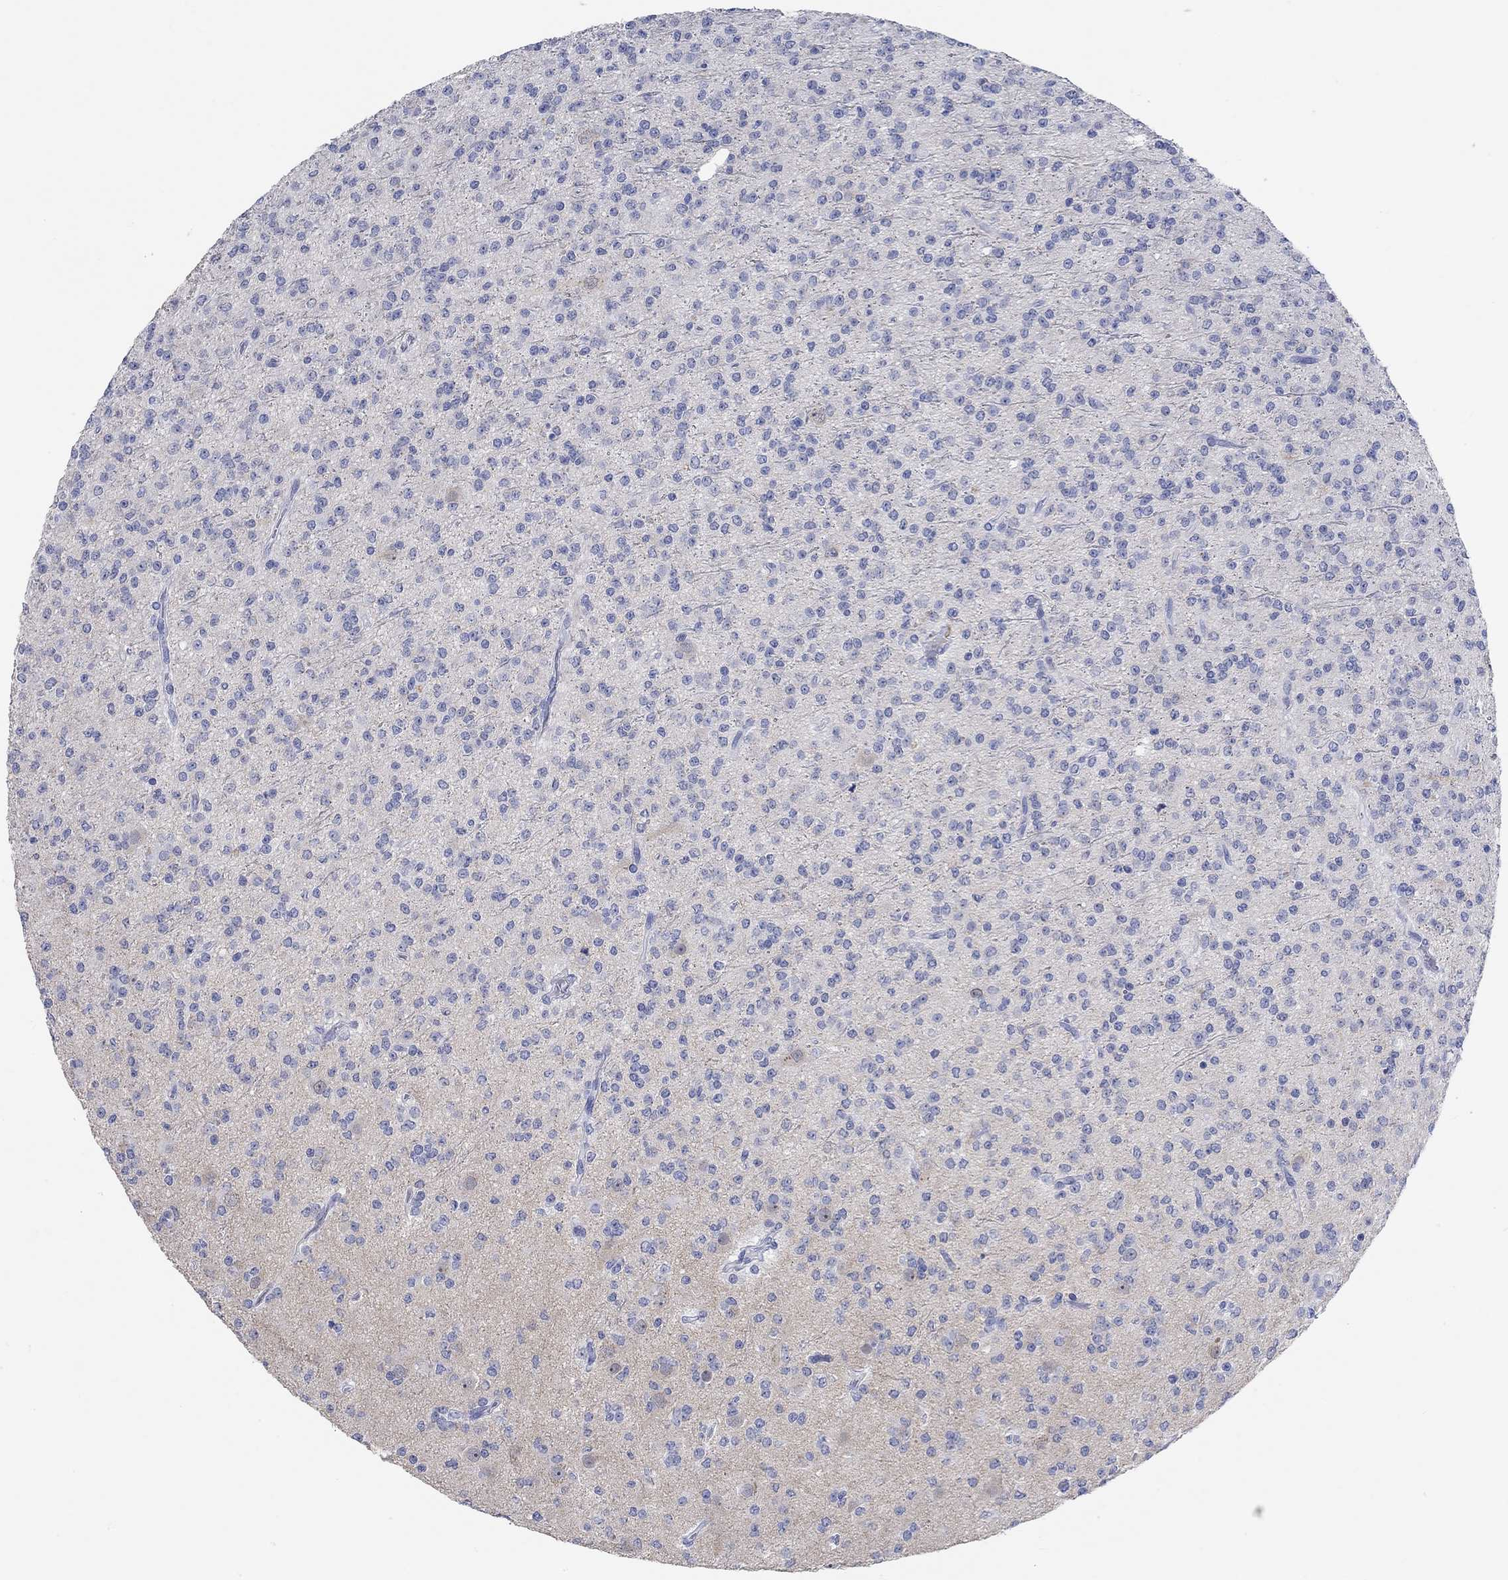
{"staining": {"intensity": "negative", "quantity": "none", "location": "none"}, "tissue": "glioma", "cell_type": "Tumor cells", "image_type": "cancer", "snomed": [{"axis": "morphology", "description": "Glioma, malignant, Low grade"}, {"axis": "topography", "description": "Brain"}], "caption": "Tumor cells are negative for protein expression in human glioma.", "gene": "GRIA3", "patient": {"sex": "male", "age": 27}}